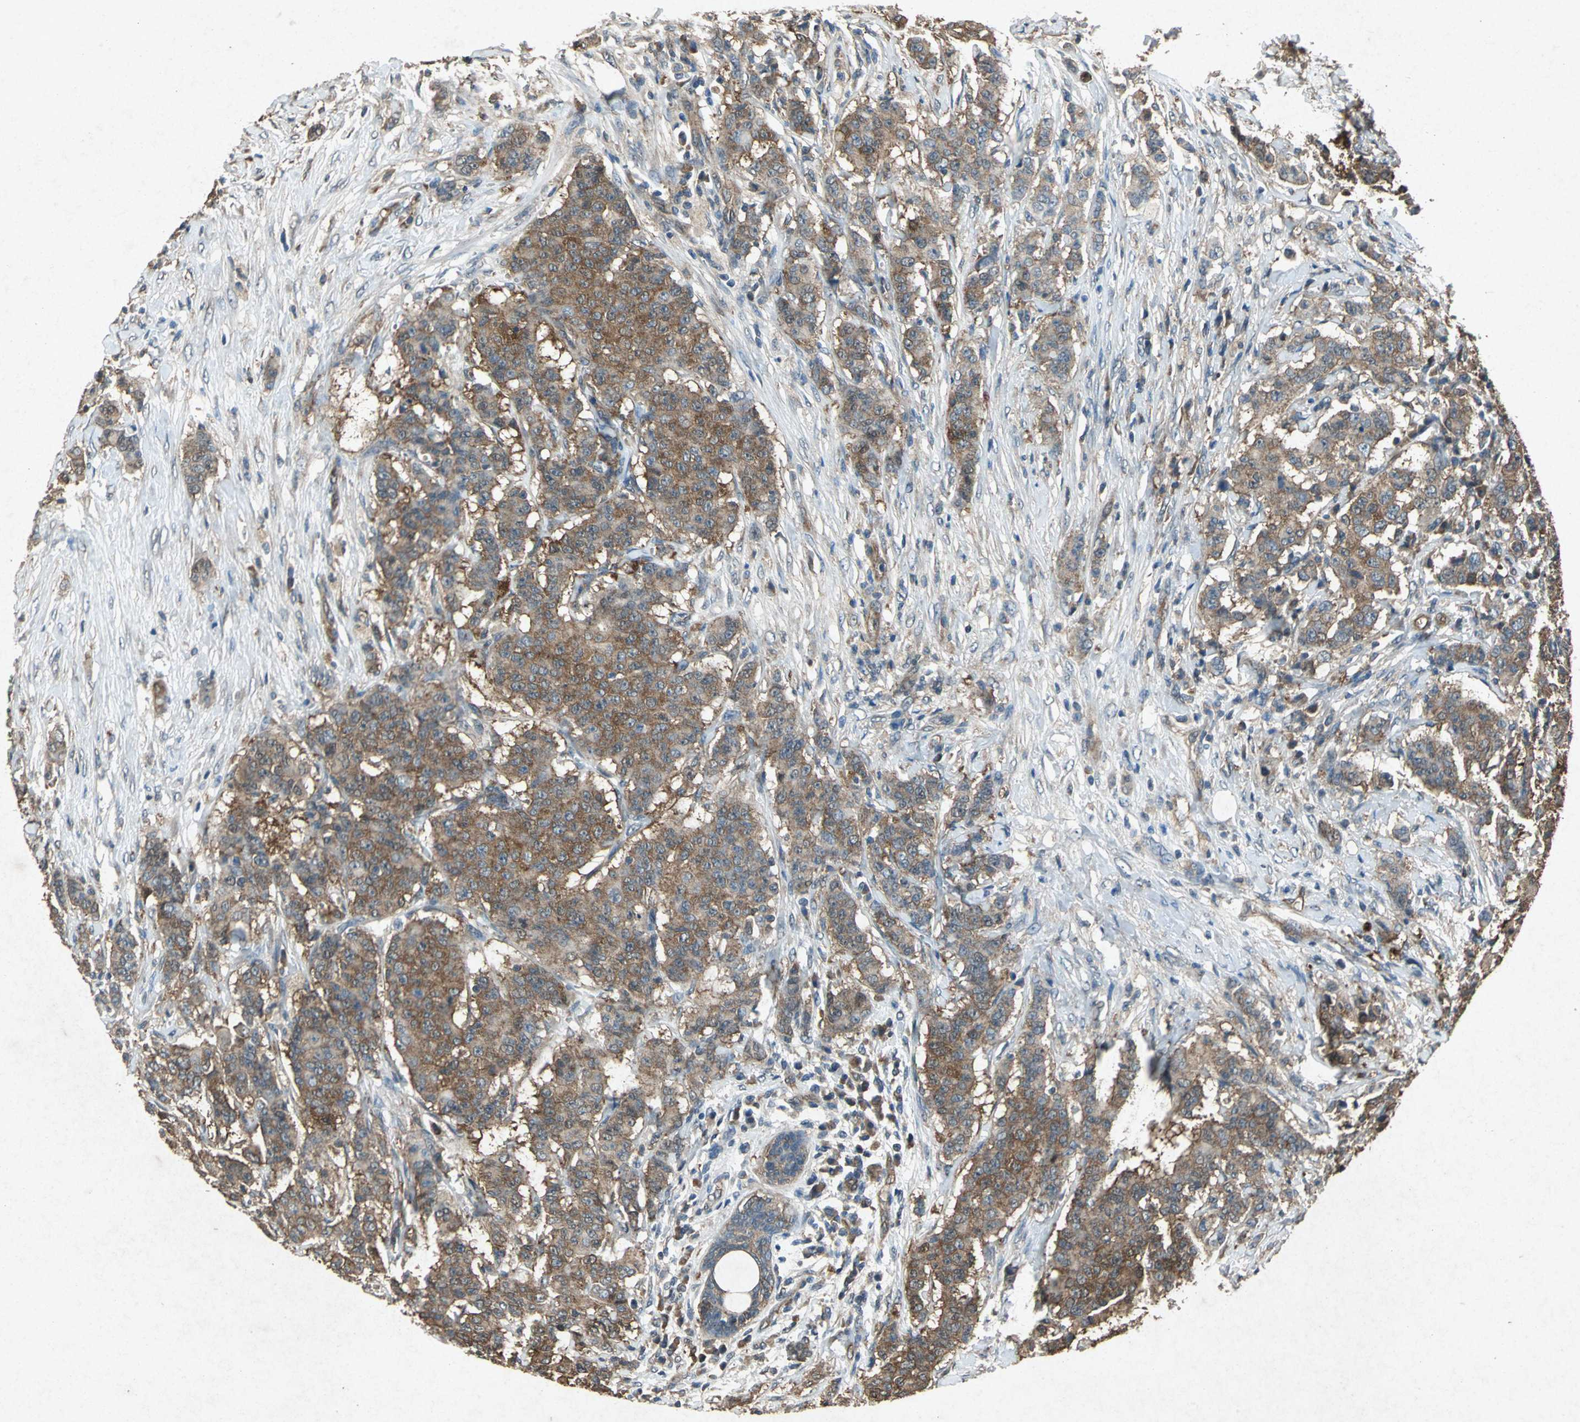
{"staining": {"intensity": "moderate", "quantity": ">75%", "location": "cytoplasmic/membranous"}, "tissue": "breast cancer", "cell_type": "Tumor cells", "image_type": "cancer", "snomed": [{"axis": "morphology", "description": "Duct carcinoma"}, {"axis": "topography", "description": "Breast"}], "caption": "A brown stain highlights moderate cytoplasmic/membranous expression of a protein in human breast cancer (intraductal carcinoma) tumor cells.", "gene": "HSP90AB1", "patient": {"sex": "female", "age": 40}}